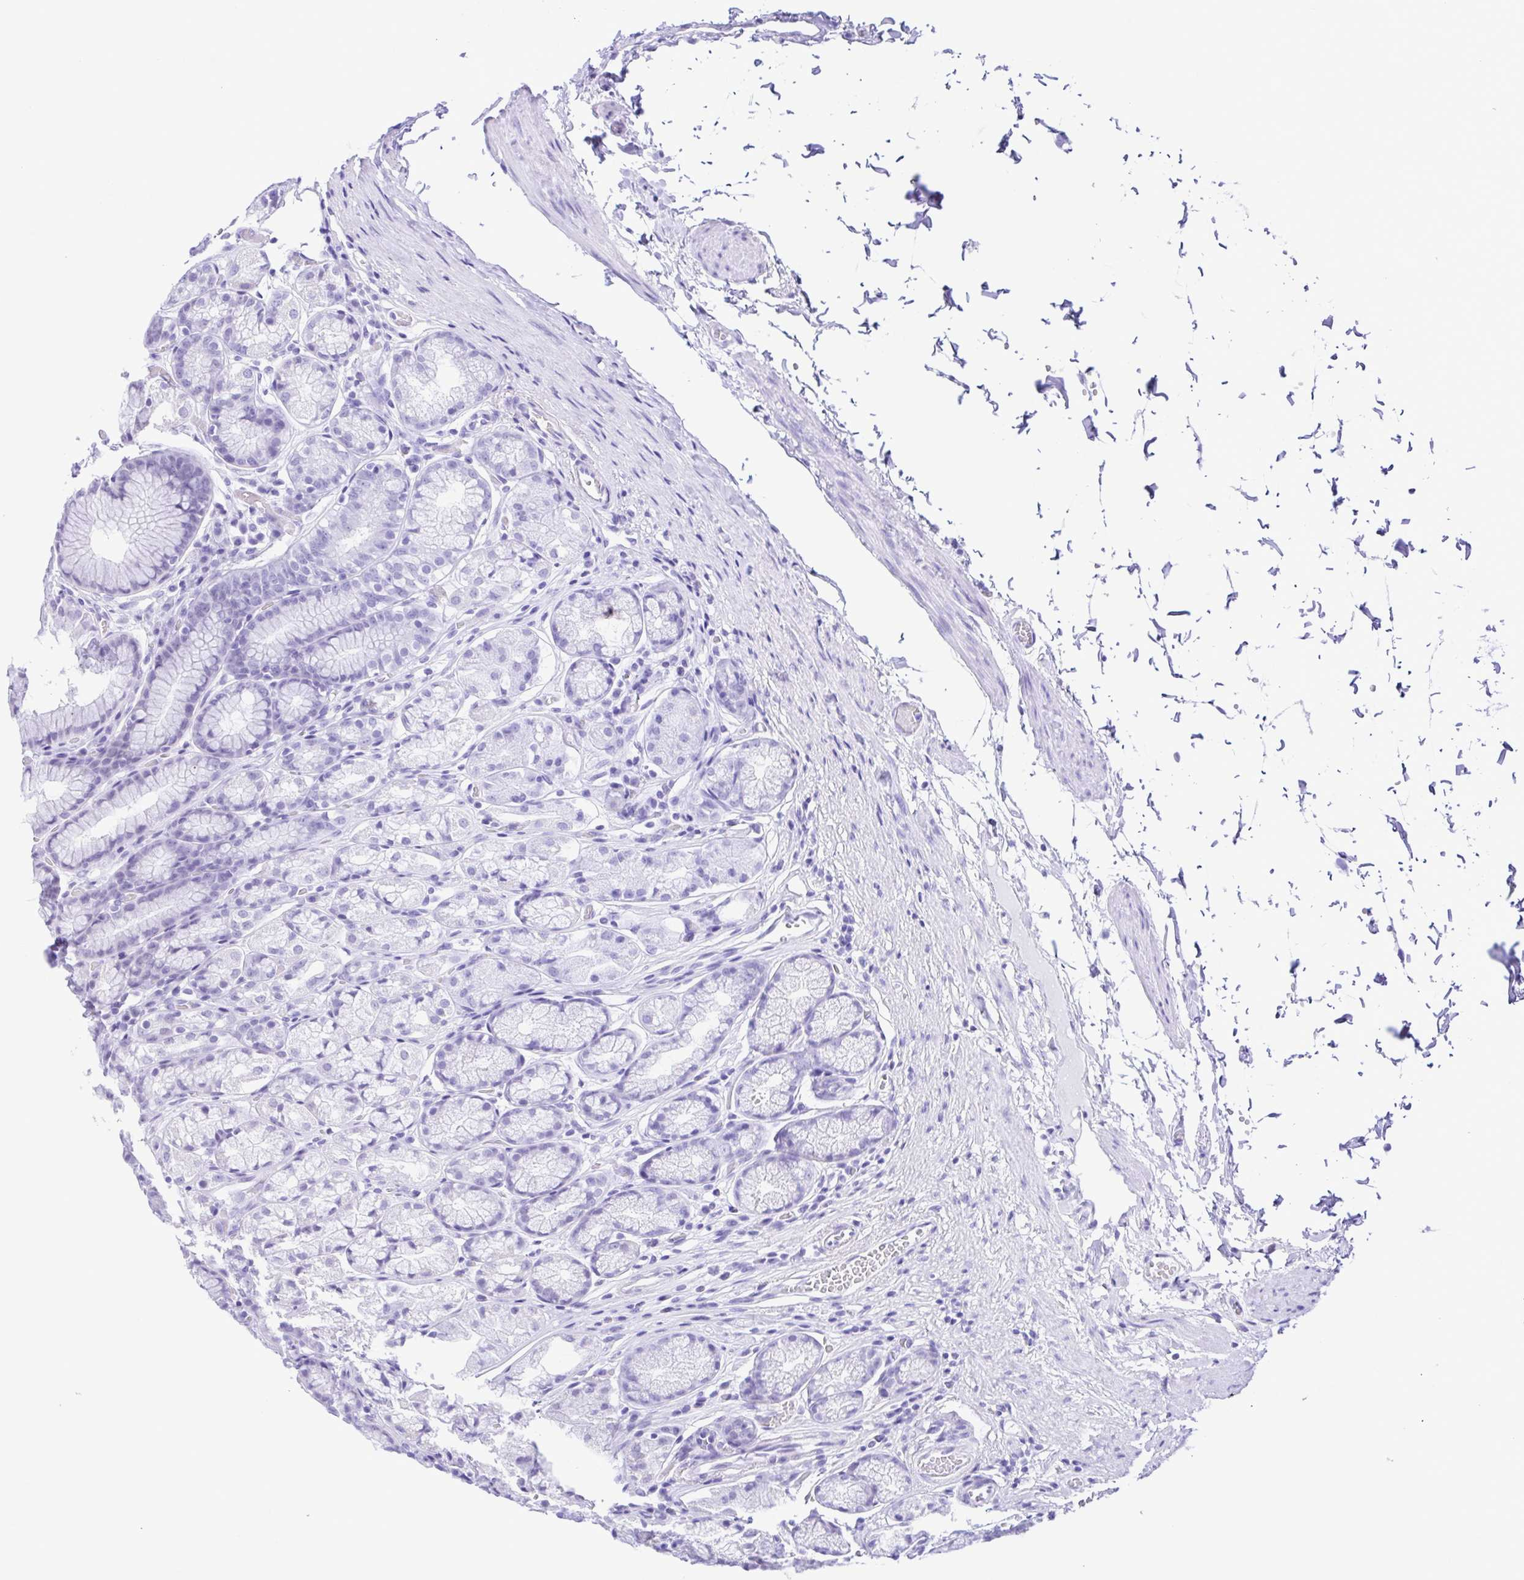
{"staining": {"intensity": "negative", "quantity": "none", "location": "none"}, "tissue": "stomach", "cell_type": "Glandular cells", "image_type": "normal", "snomed": [{"axis": "morphology", "description": "Normal tissue, NOS"}, {"axis": "topography", "description": "Stomach"}], "caption": "An immunohistochemistry (IHC) photomicrograph of unremarkable stomach is shown. There is no staining in glandular cells of stomach. The staining is performed using DAB (3,3'-diaminobenzidine) brown chromogen with nuclei counter-stained in using hematoxylin.", "gene": "ENSG00000286022", "patient": {"sex": "male", "age": 70}}